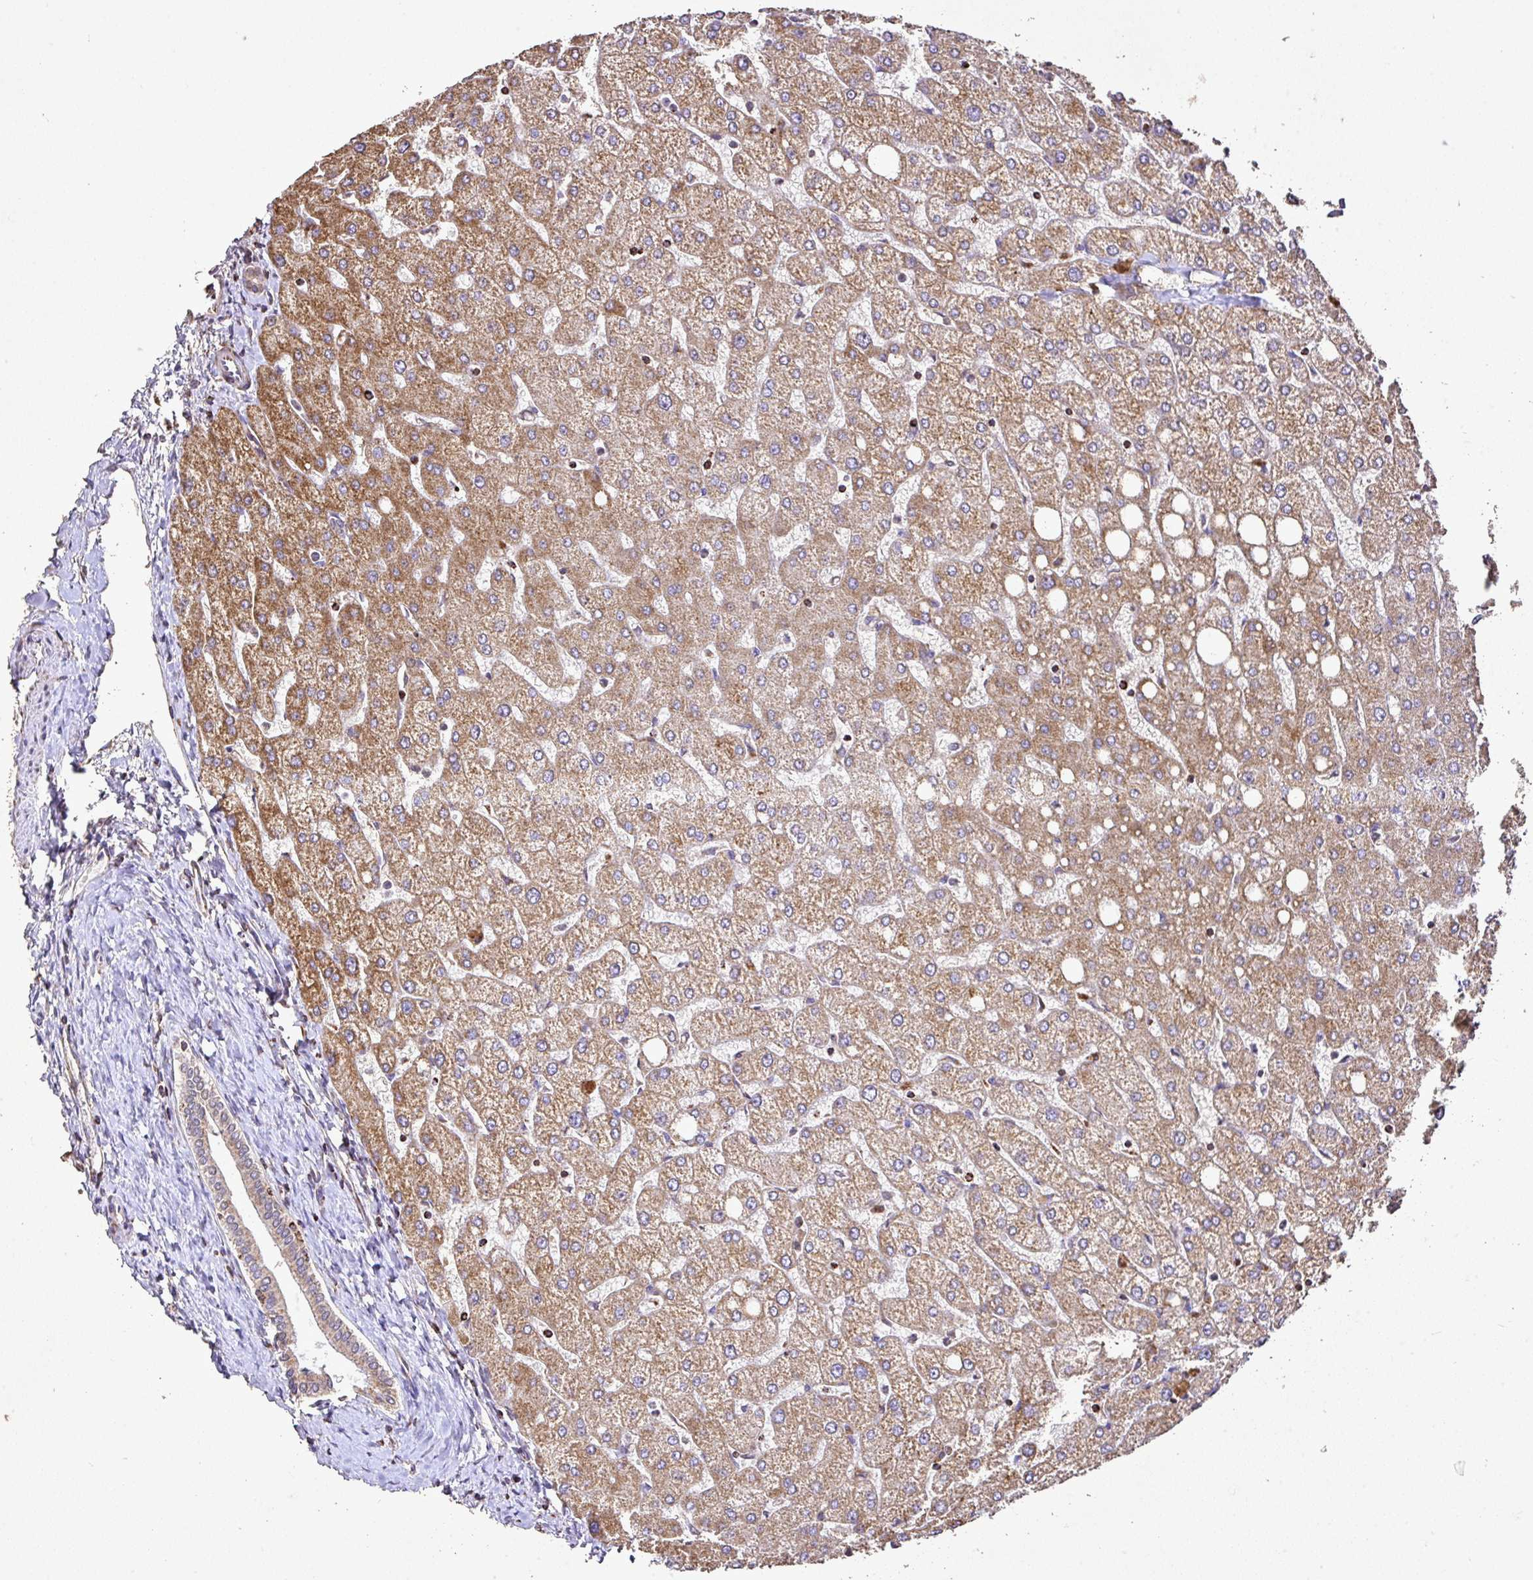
{"staining": {"intensity": "weak", "quantity": ">75%", "location": "cytoplasmic/membranous"}, "tissue": "liver", "cell_type": "Cholangiocytes", "image_type": "normal", "snomed": [{"axis": "morphology", "description": "Normal tissue, NOS"}, {"axis": "topography", "description": "Liver"}], "caption": "The photomicrograph exhibits staining of benign liver, revealing weak cytoplasmic/membranous protein positivity (brown color) within cholangiocytes. (DAB = brown stain, brightfield microscopy at high magnification).", "gene": "AGK", "patient": {"sex": "female", "age": 54}}